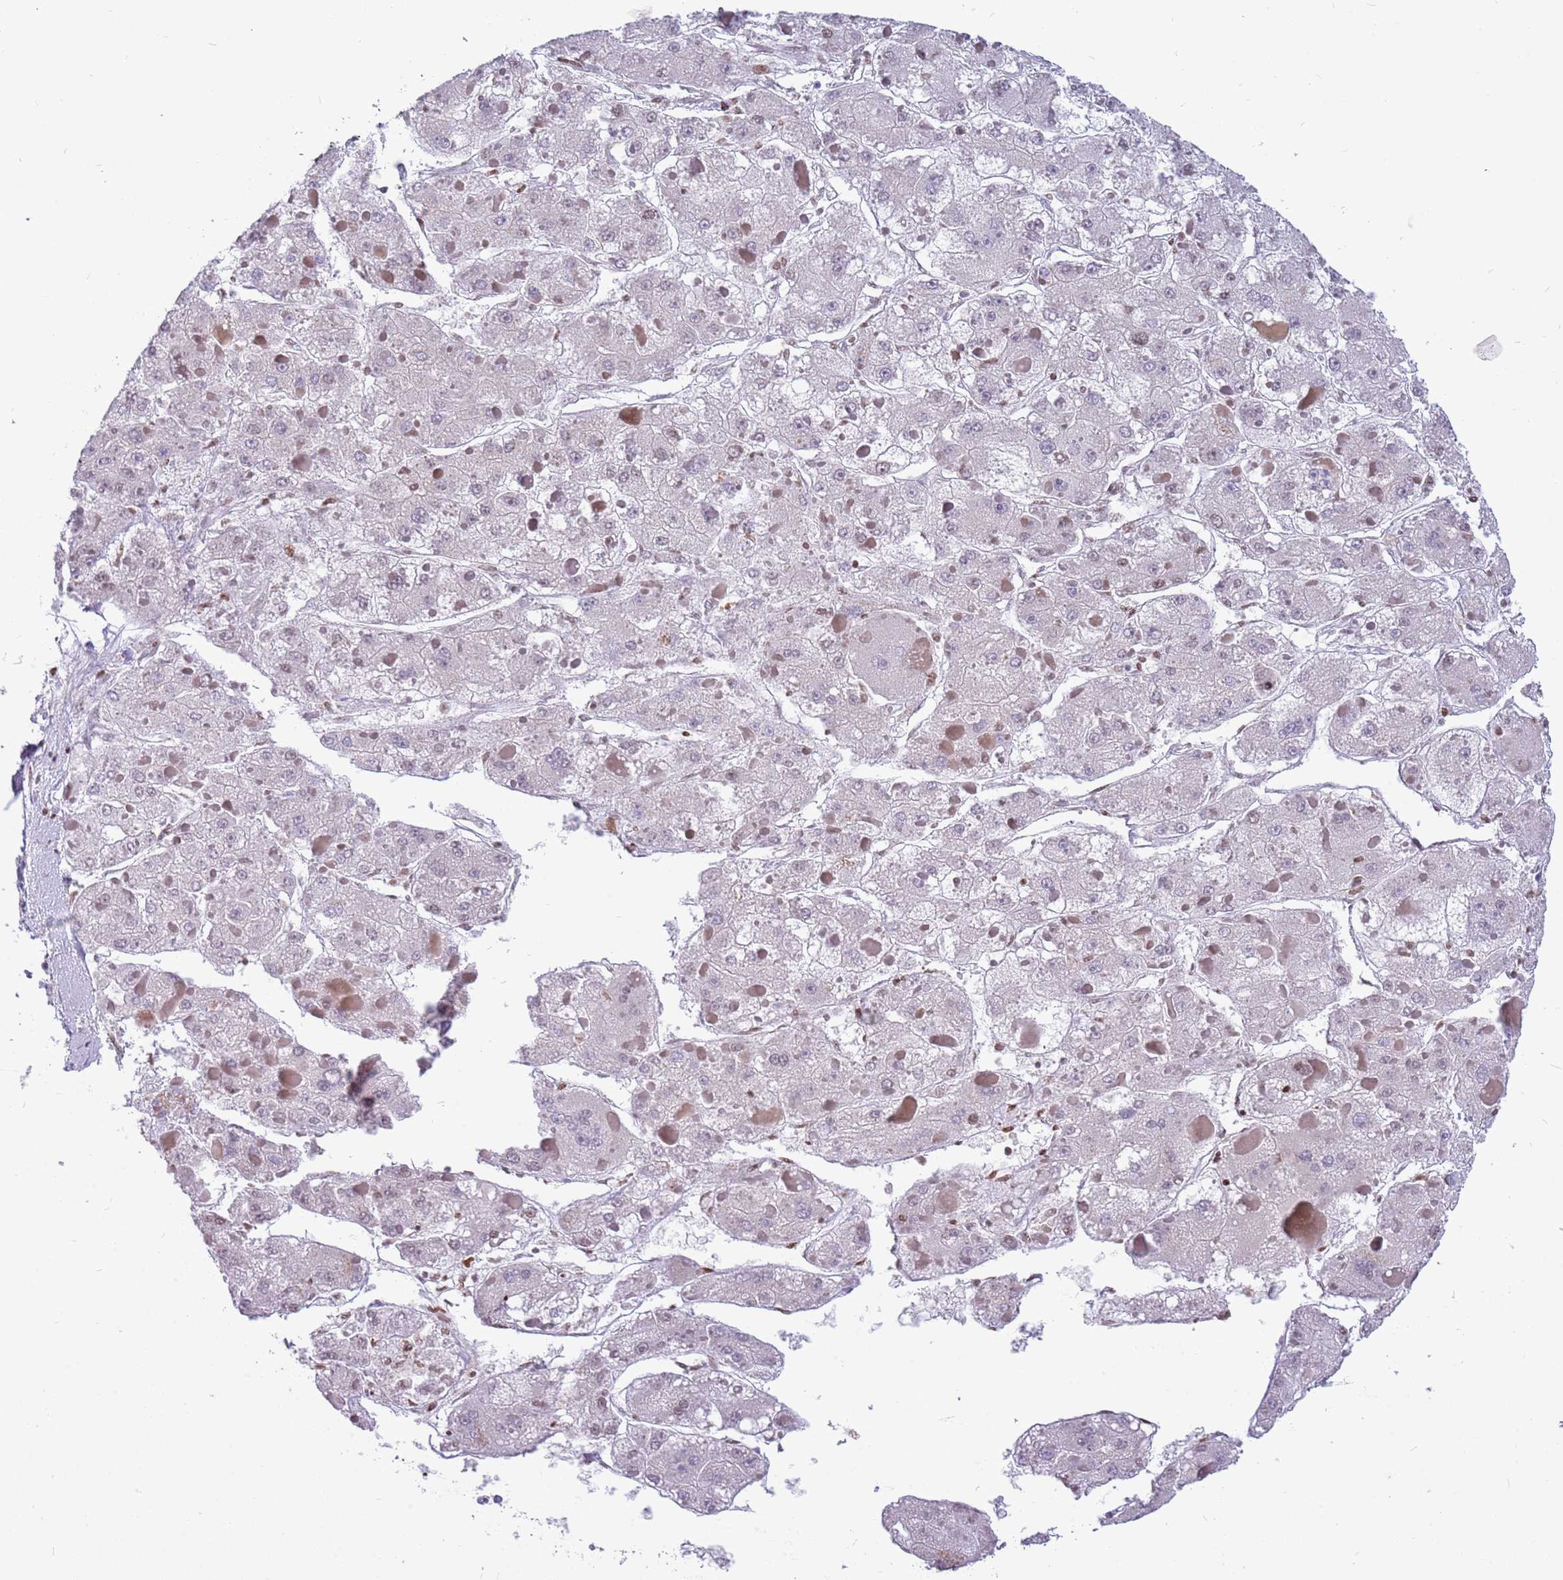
{"staining": {"intensity": "negative", "quantity": "none", "location": "none"}, "tissue": "liver cancer", "cell_type": "Tumor cells", "image_type": "cancer", "snomed": [{"axis": "morphology", "description": "Carcinoma, Hepatocellular, NOS"}, {"axis": "topography", "description": "Liver"}], "caption": "Immunohistochemical staining of human liver hepatocellular carcinoma exhibits no significant expression in tumor cells.", "gene": "ARHGEF5", "patient": {"sex": "female", "age": 73}}